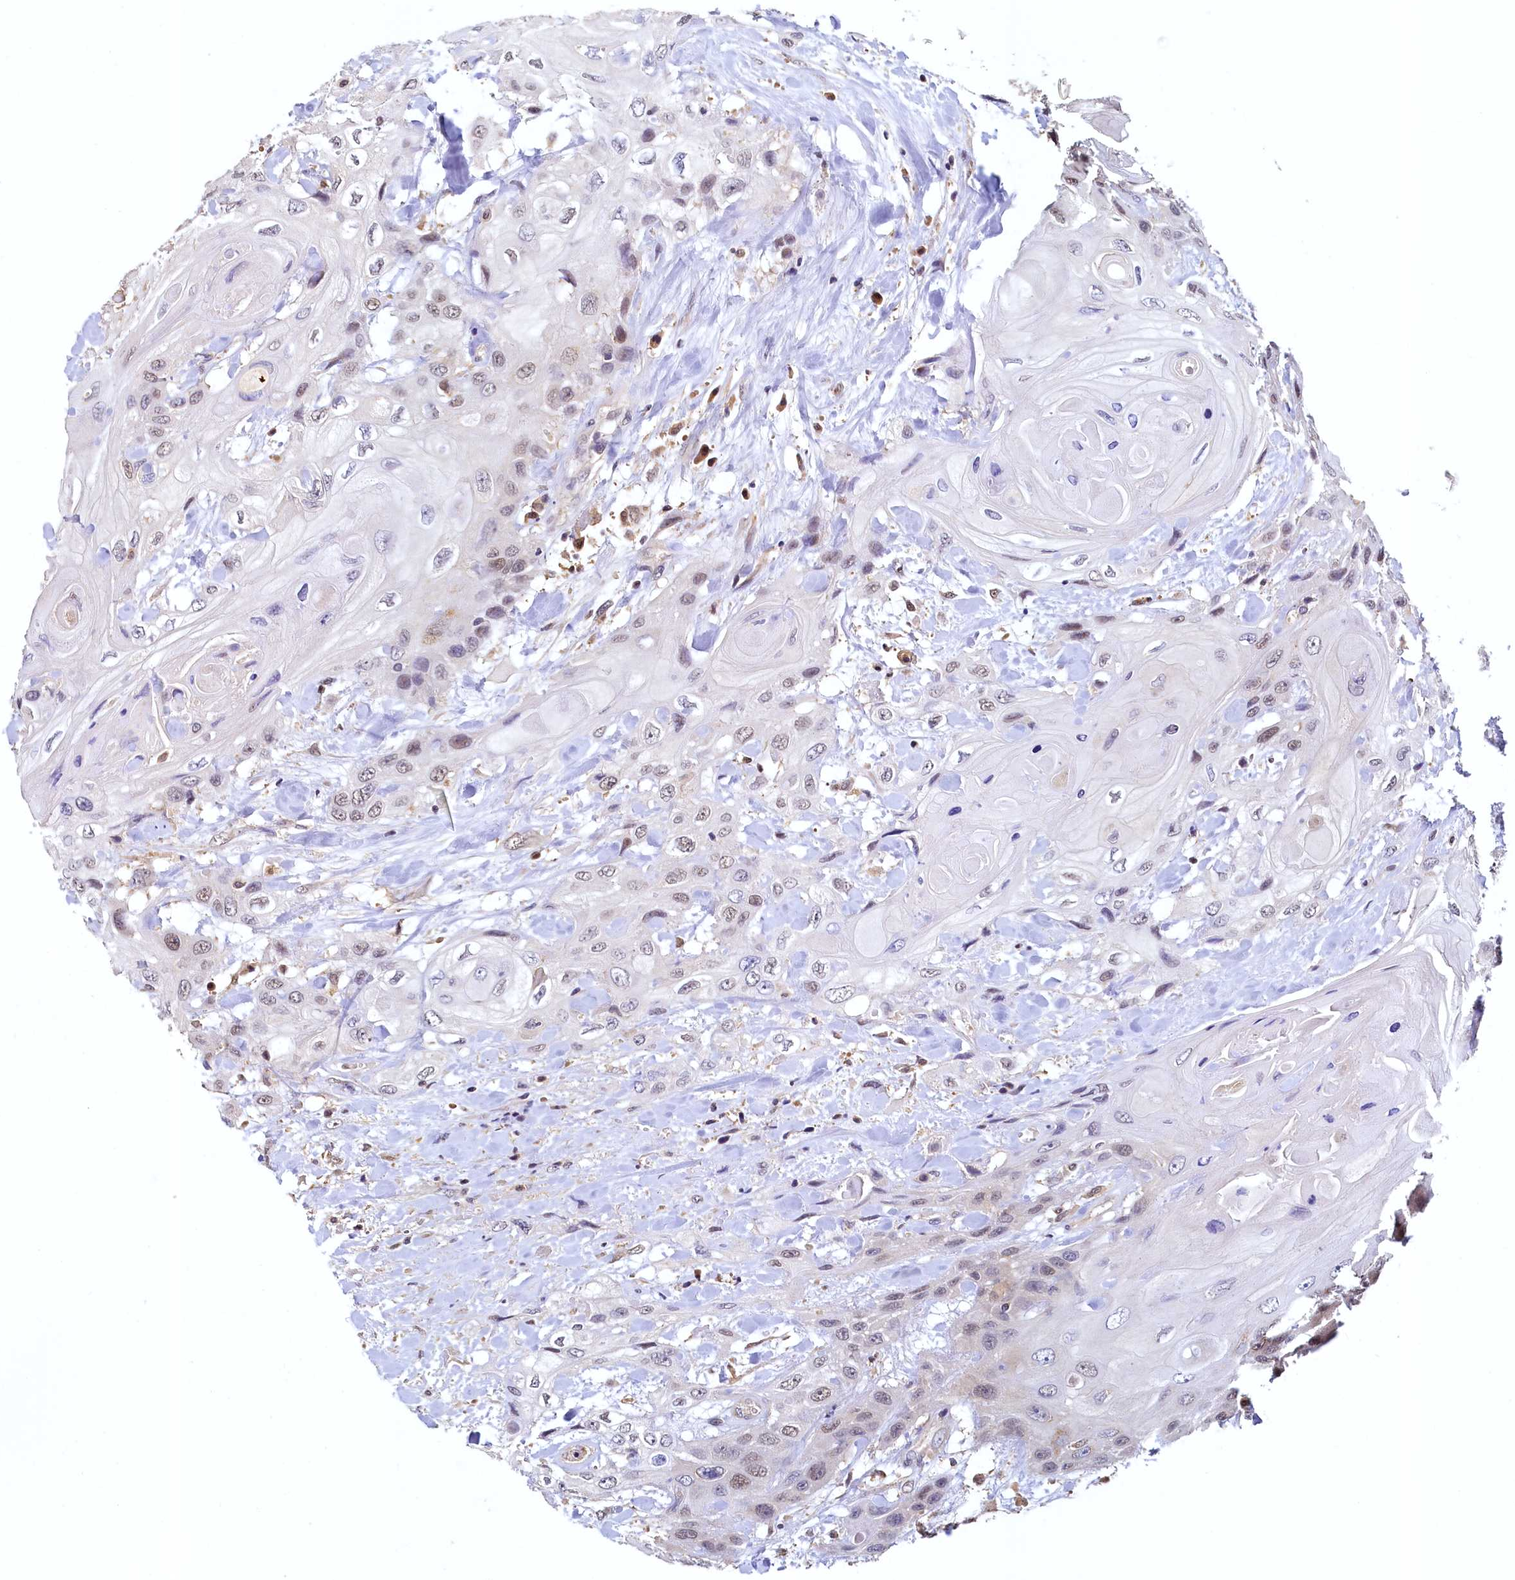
{"staining": {"intensity": "moderate", "quantity": "<25%", "location": "nuclear"}, "tissue": "head and neck cancer", "cell_type": "Tumor cells", "image_type": "cancer", "snomed": [{"axis": "morphology", "description": "Squamous cell carcinoma, NOS"}, {"axis": "topography", "description": "Head-Neck"}], "caption": "A low amount of moderate nuclear expression is seen in approximately <25% of tumor cells in head and neck cancer (squamous cell carcinoma) tissue. (IHC, brightfield microscopy, high magnification).", "gene": "PAAF1", "patient": {"sex": "female", "age": 43}}